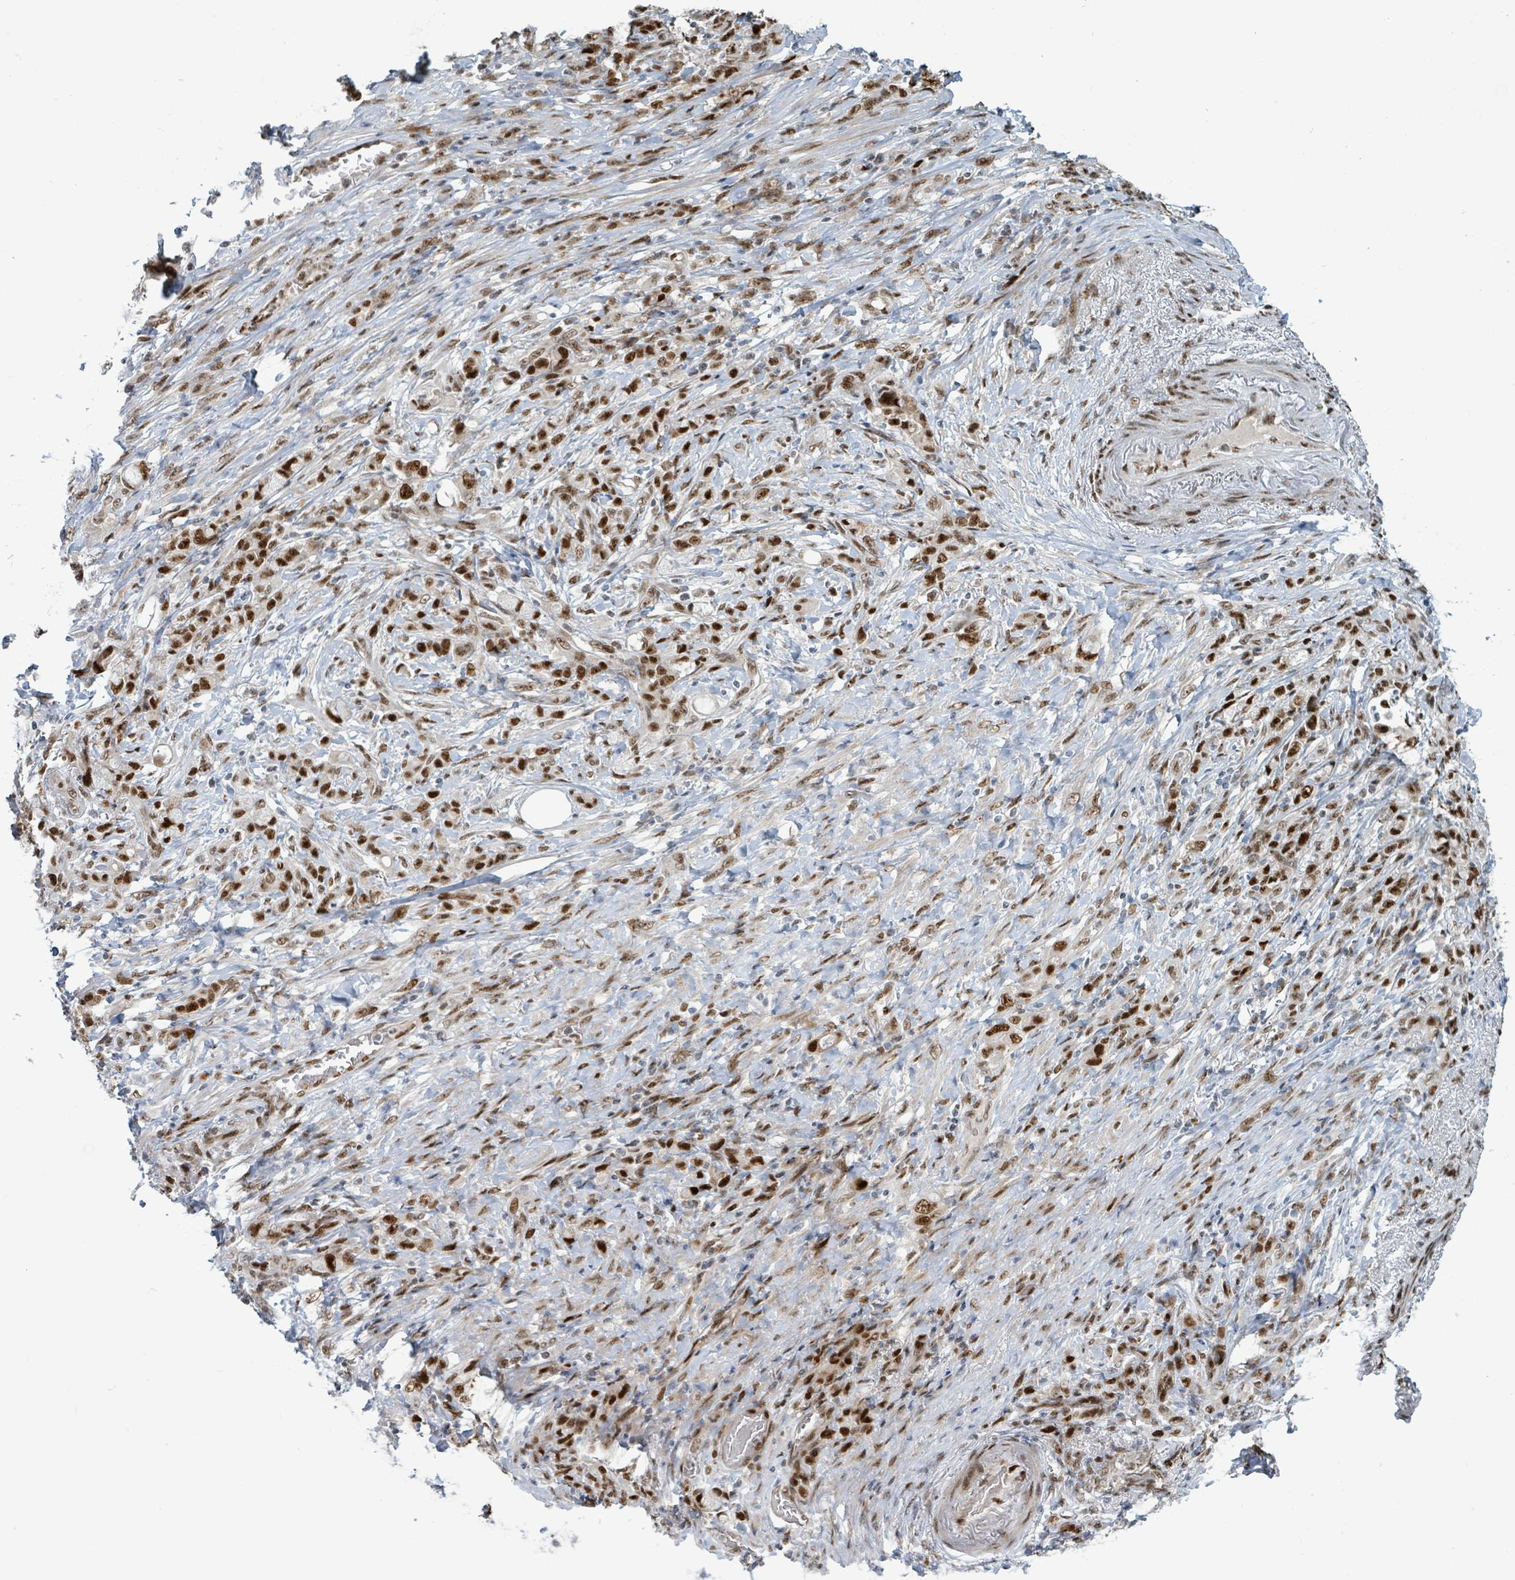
{"staining": {"intensity": "strong", "quantity": ">75%", "location": "nuclear"}, "tissue": "stomach cancer", "cell_type": "Tumor cells", "image_type": "cancer", "snomed": [{"axis": "morphology", "description": "Adenocarcinoma, NOS"}, {"axis": "topography", "description": "Stomach"}], "caption": "Adenocarcinoma (stomach) stained with a brown dye demonstrates strong nuclear positive positivity in approximately >75% of tumor cells.", "gene": "KLF3", "patient": {"sex": "female", "age": 79}}